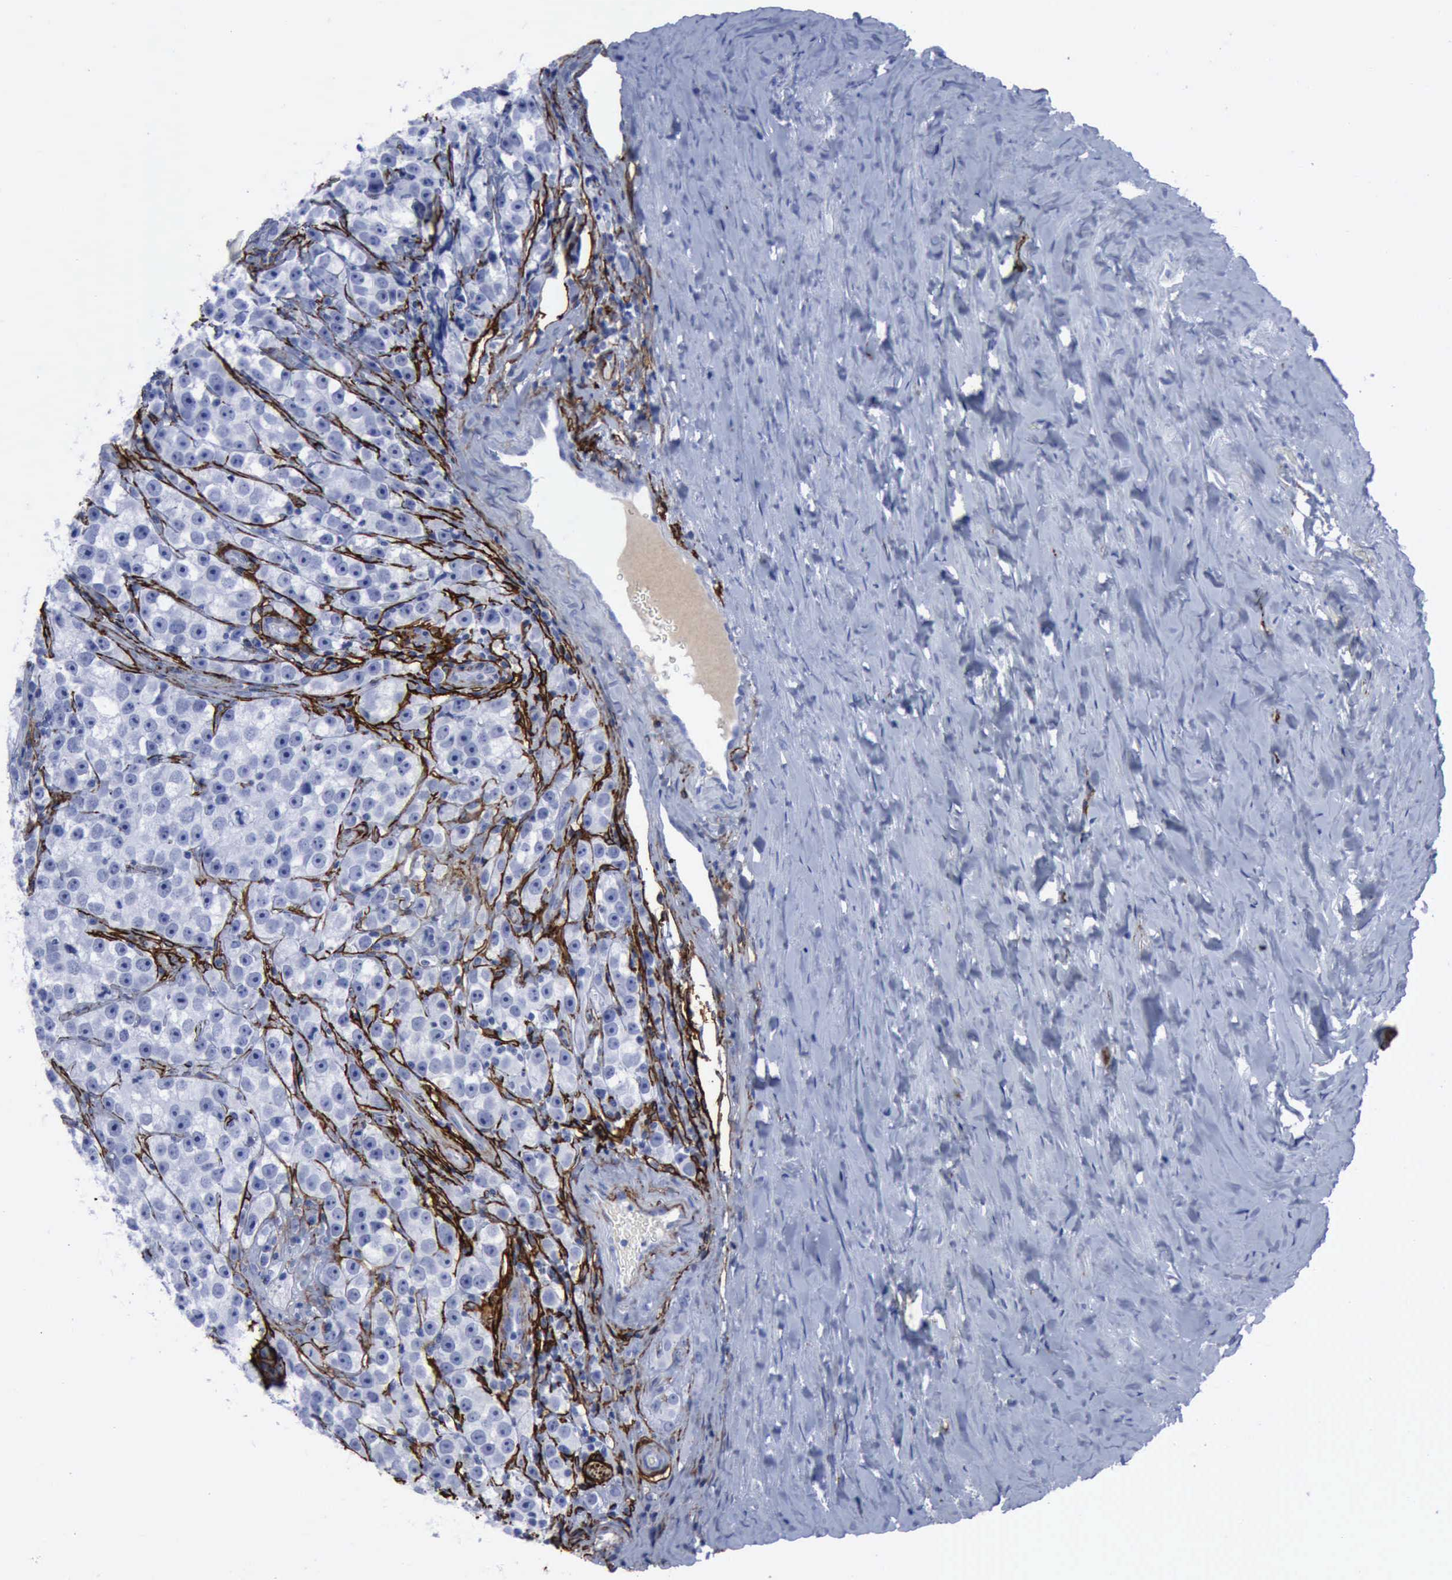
{"staining": {"intensity": "negative", "quantity": "none", "location": "none"}, "tissue": "testis cancer", "cell_type": "Tumor cells", "image_type": "cancer", "snomed": [{"axis": "morphology", "description": "Seminoma, NOS"}, {"axis": "topography", "description": "Testis"}], "caption": "Immunohistochemistry (IHC) histopathology image of neoplastic tissue: human seminoma (testis) stained with DAB exhibits no significant protein staining in tumor cells.", "gene": "NGFR", "patient": {"sex": "male", "age": 32}}